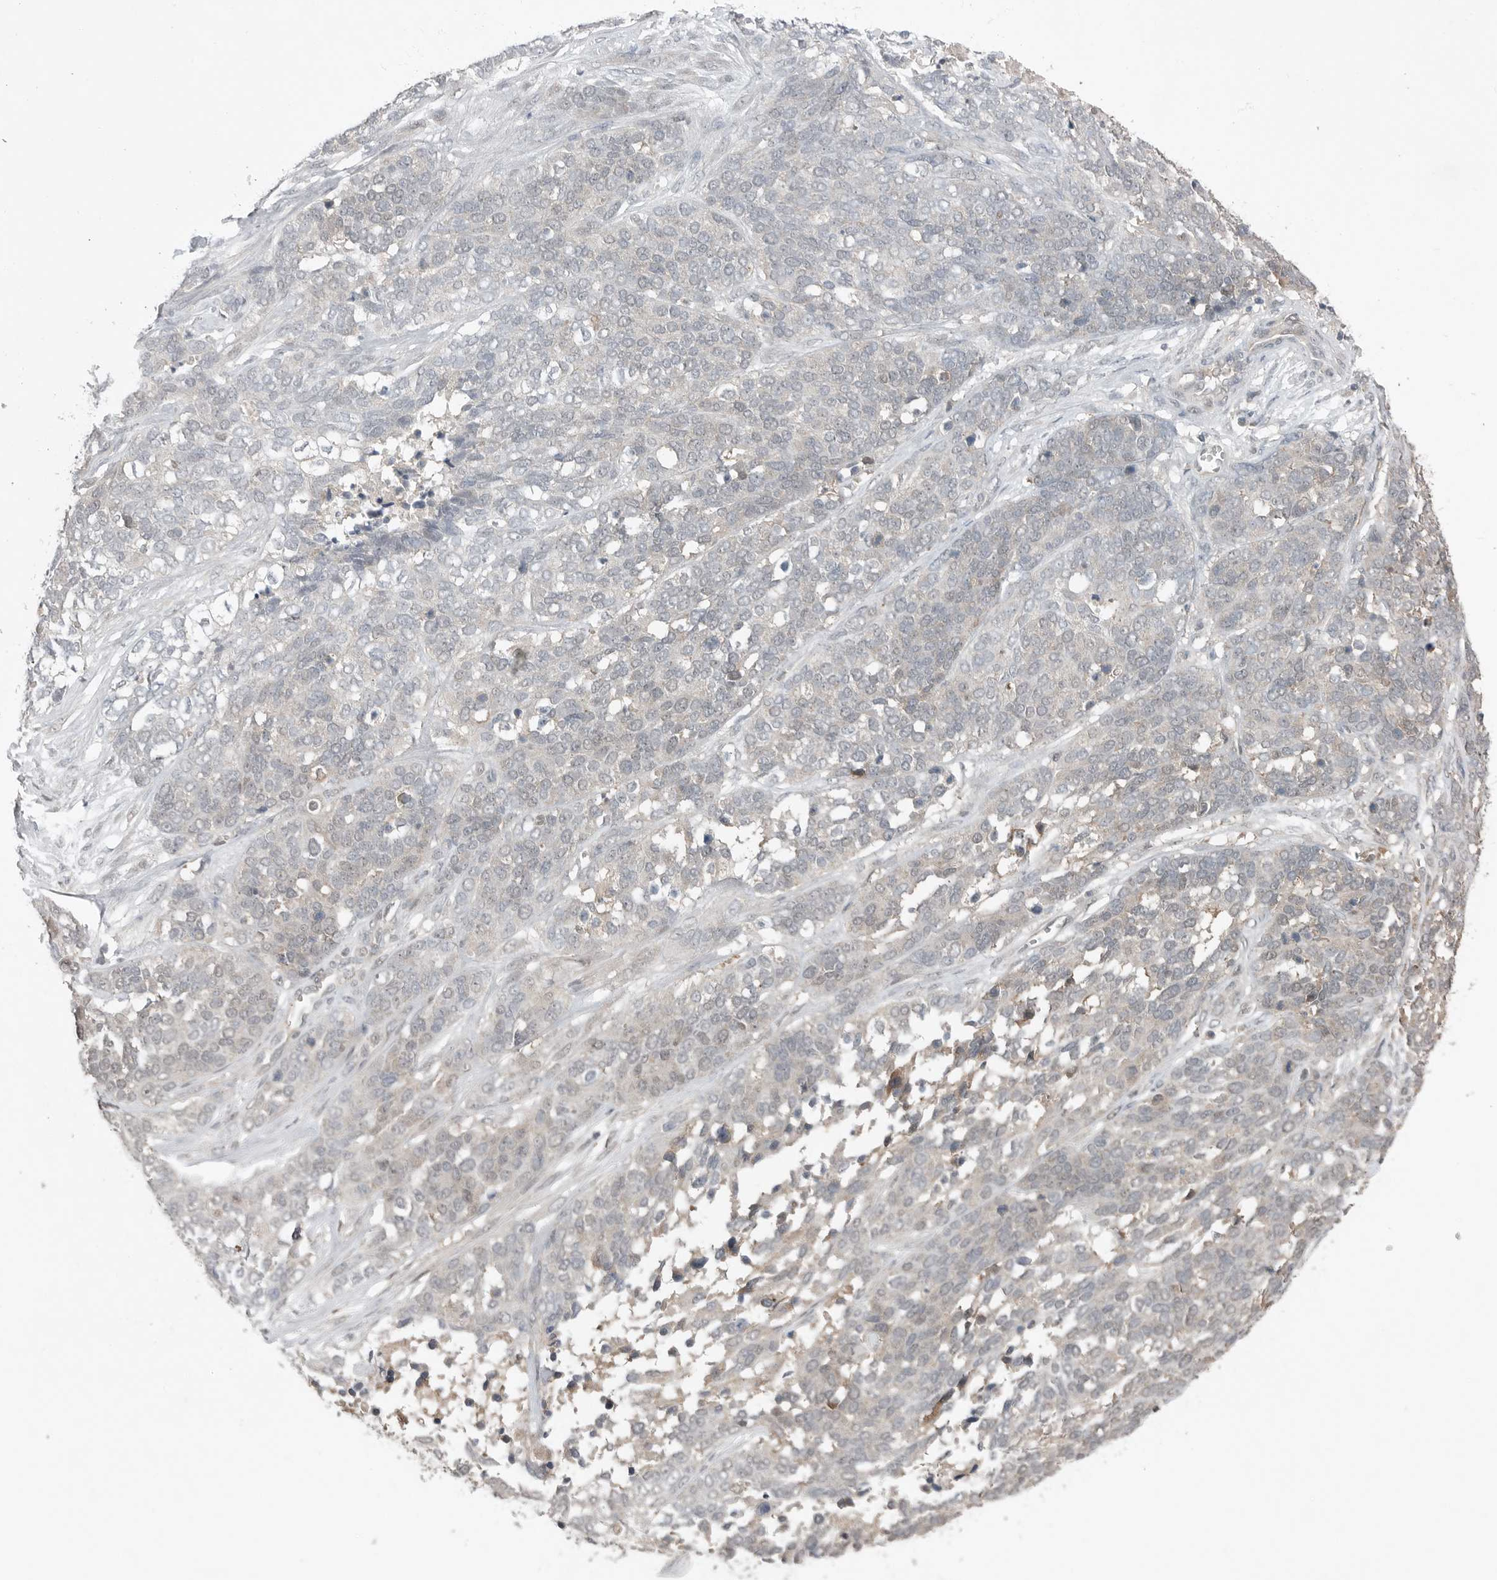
{"staining": {"intensity": "negative", "quantity": "none", "location": "none"}, "tissue": "ovarian cancer", "cell_type": "Tumor cells", "image_type": "cancer", "snomed": [{"axis": "morphology", "description": "Cystadenocarcinoma, serous, NOS"}, {"axis": "topography", "description": "Ovary"}], "caption": "Image shows no protein staining in tumor cells of ovarian cancer (serous cystadenocarcinoma) tissue.", "gene": "MFAP3L", "patient": {"sex": "female", "age": 44}}